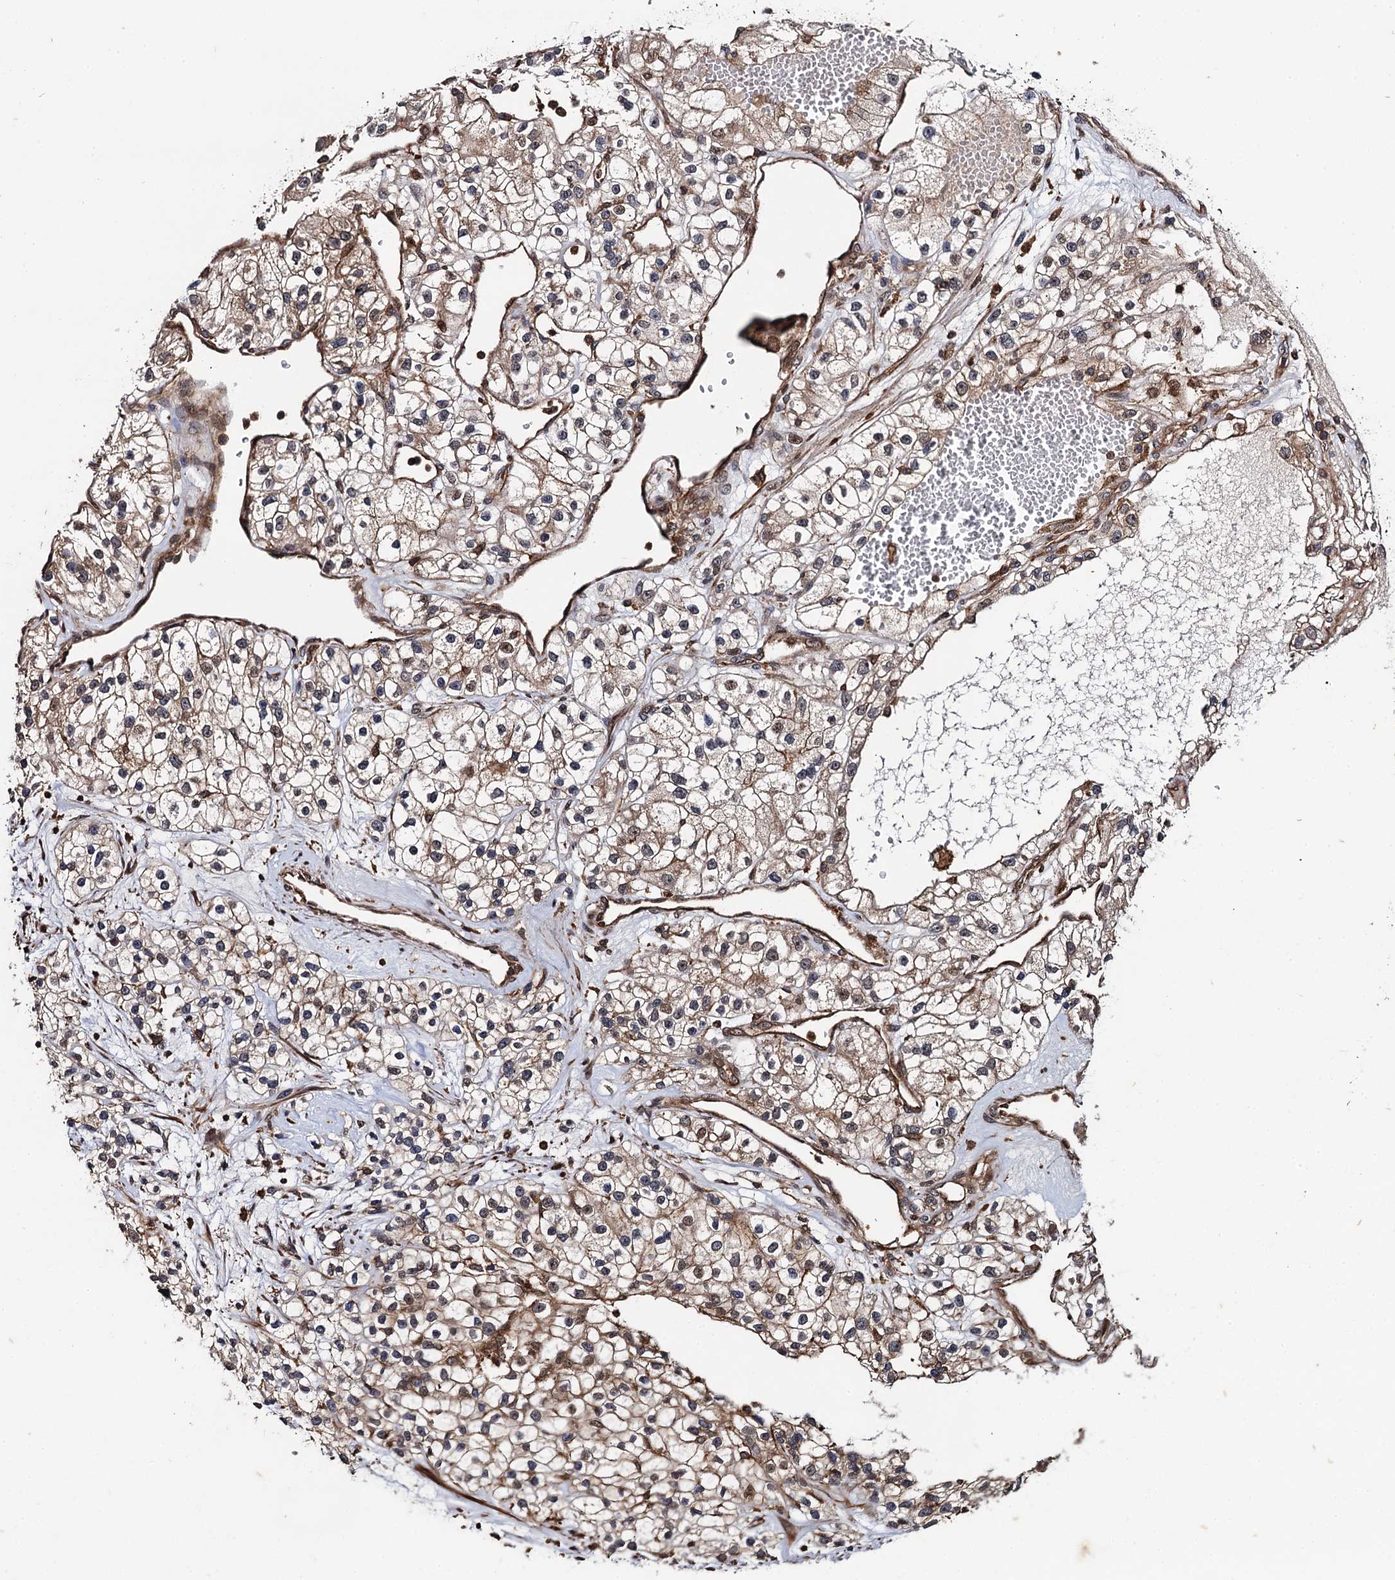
{"staining": {"intensity": "moderate", "quantity": "25%-75%", "location": "cytoplasmic/membranous"}, "tissue": "renal cancer", "cell_type": "Tumor cells", "image_type": "cancer", "snomed": [{"axis": "morphology", "description": "Adenocarcinoma, NOS"}, {"axis": "topography", "description": "Kidney"}], "caption": "Adenocarcinoma (renal) stained with a protein marker displays moderate staining in tumor cells.", "gene": "BORA", "patient": {"sex": "female", "age": 57}}